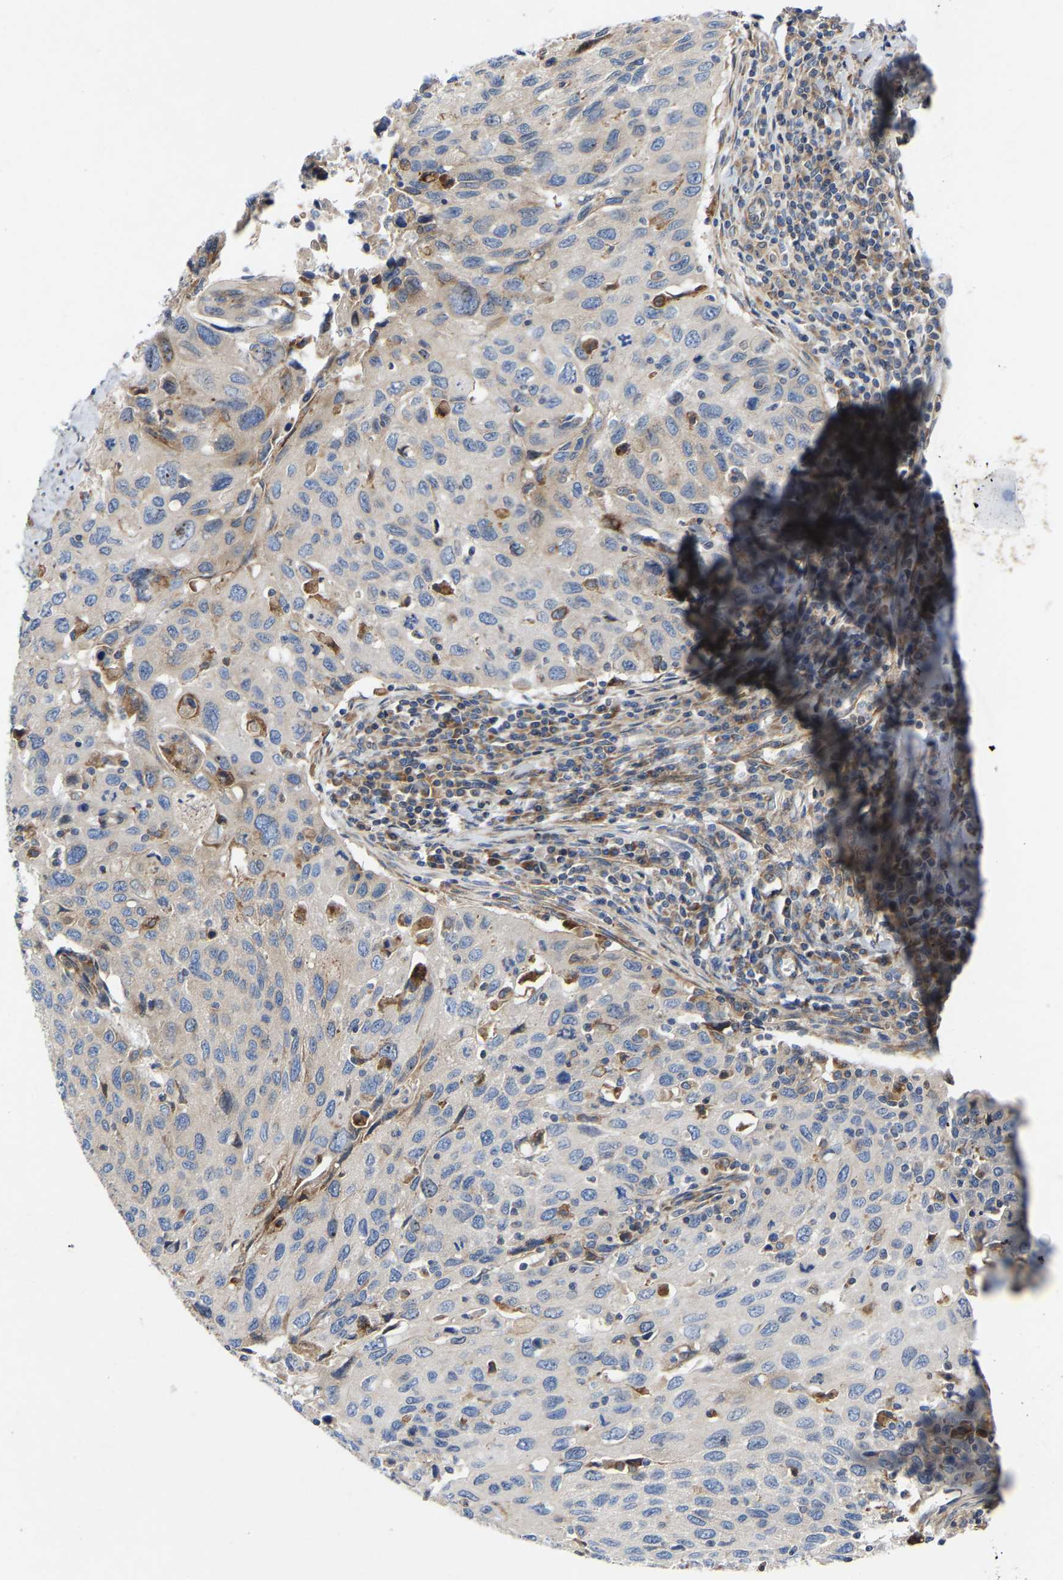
{"staining": {"intensity": "weak", "quantity": "<25%", "location": "cytoplasmic/membranous"}, "tissue": "cervical cancer", "cell_type": "Tumor cells", "image_type": "cancer", "snomed": [{"axis": "morphology", "description": "Squamous cell carcinoma, NOS"}, {"axis": "topography", "description": "Cervix"}], "caption": "This image is of squamous cell carcinoma (cervical) stained with IHC to label a protein in brown with the nuclei are counter-stained blue. There is no staining in tumor cells.", "gene": "TOR1B", "patient": {"sex": "female", "age": 53}}